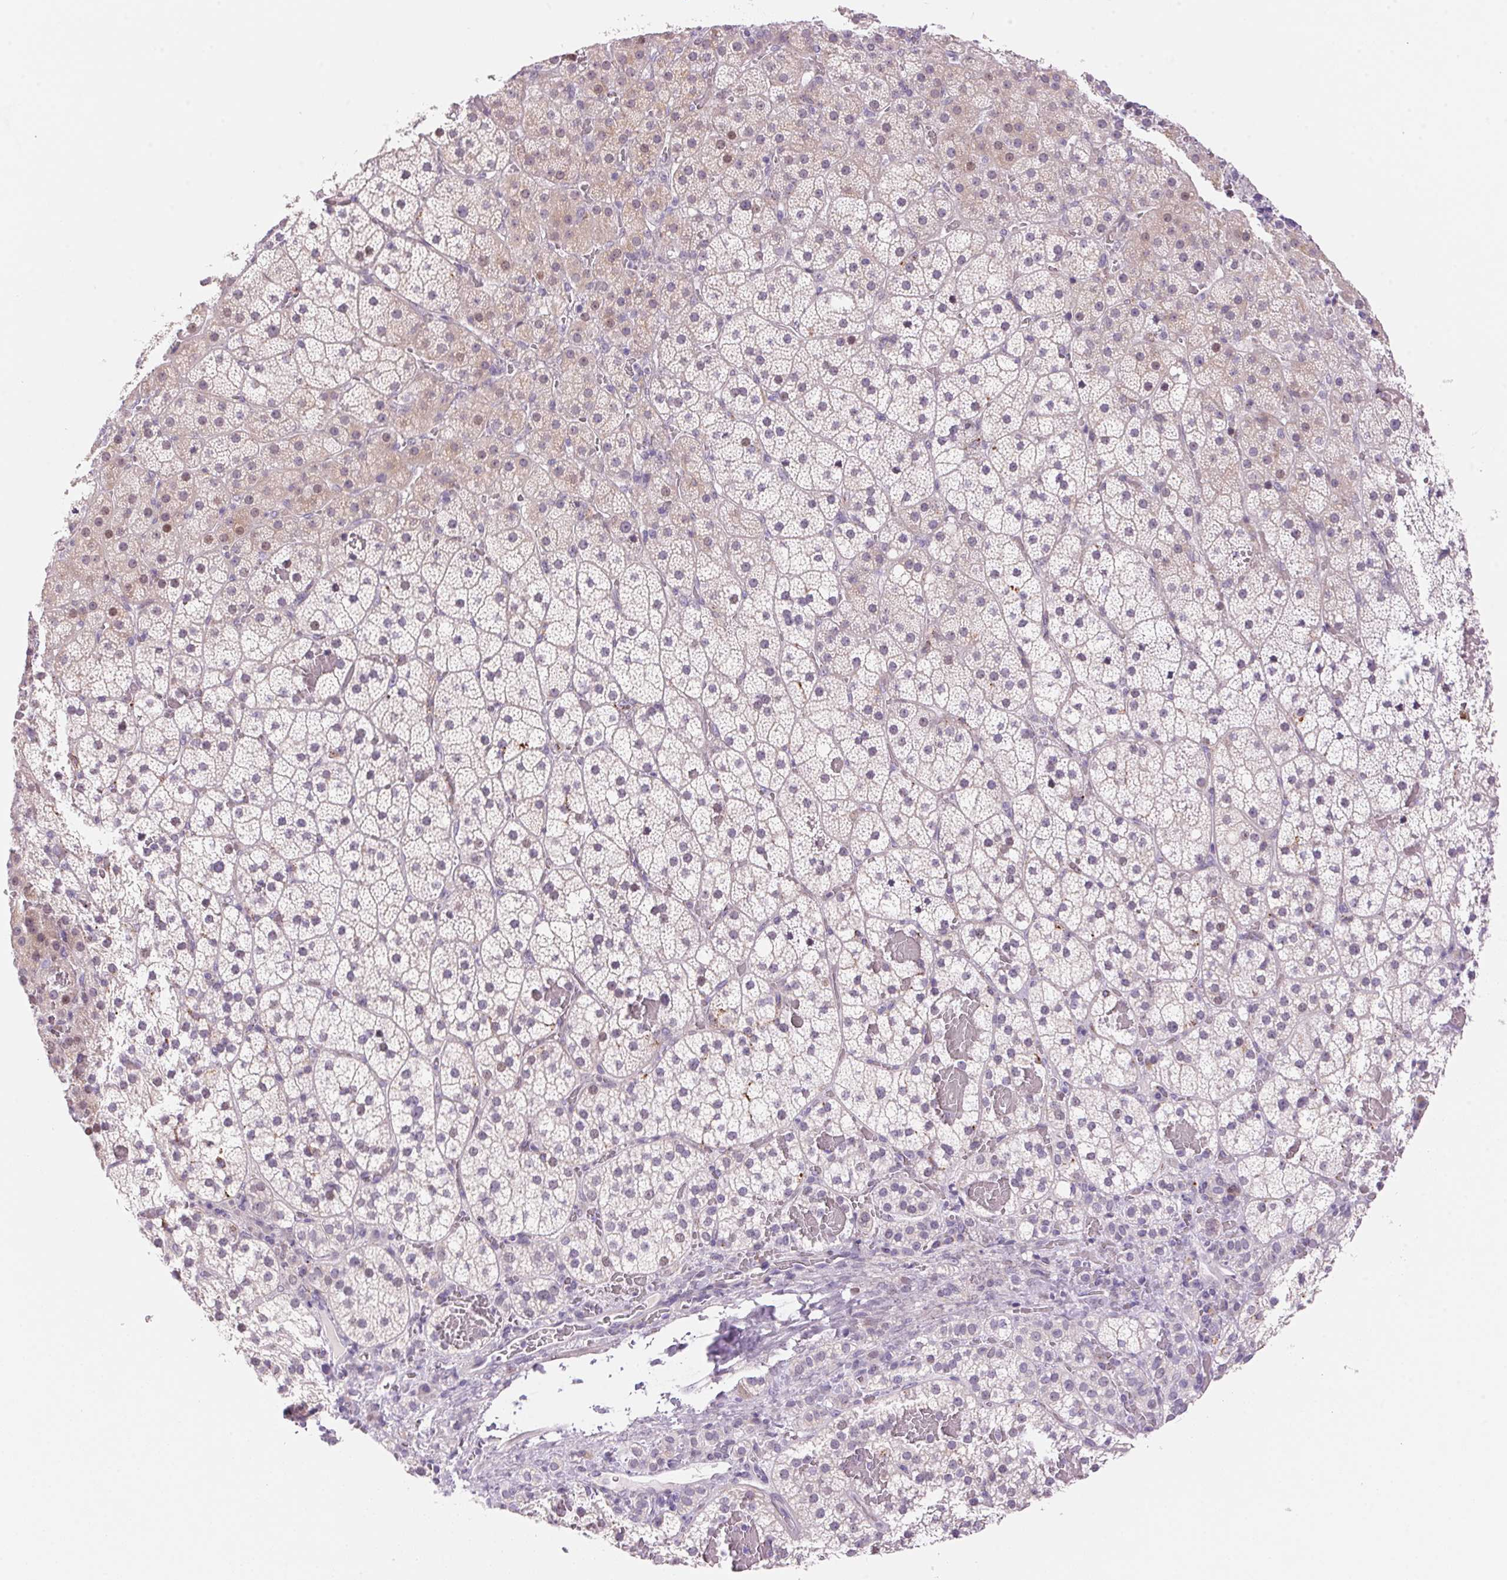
{"staining": {"intensity": "negative", "quantity": "none", "location": "none"}, "tissue": "adrenal gland", "cell_type": "Glandular cells", "image_type": "normal", "snomed": [{"axis": "morphology", "description": "Normal tissue, NOS"}, {"axis": "topography", "description": "Adrenal gland"}], "caption": "Adrenal gland stained for a protein using immunohistochemistry shows no expression glandular cells.", "gene": "TEKT1", "patient": {"sex": "male", "age": 53}}